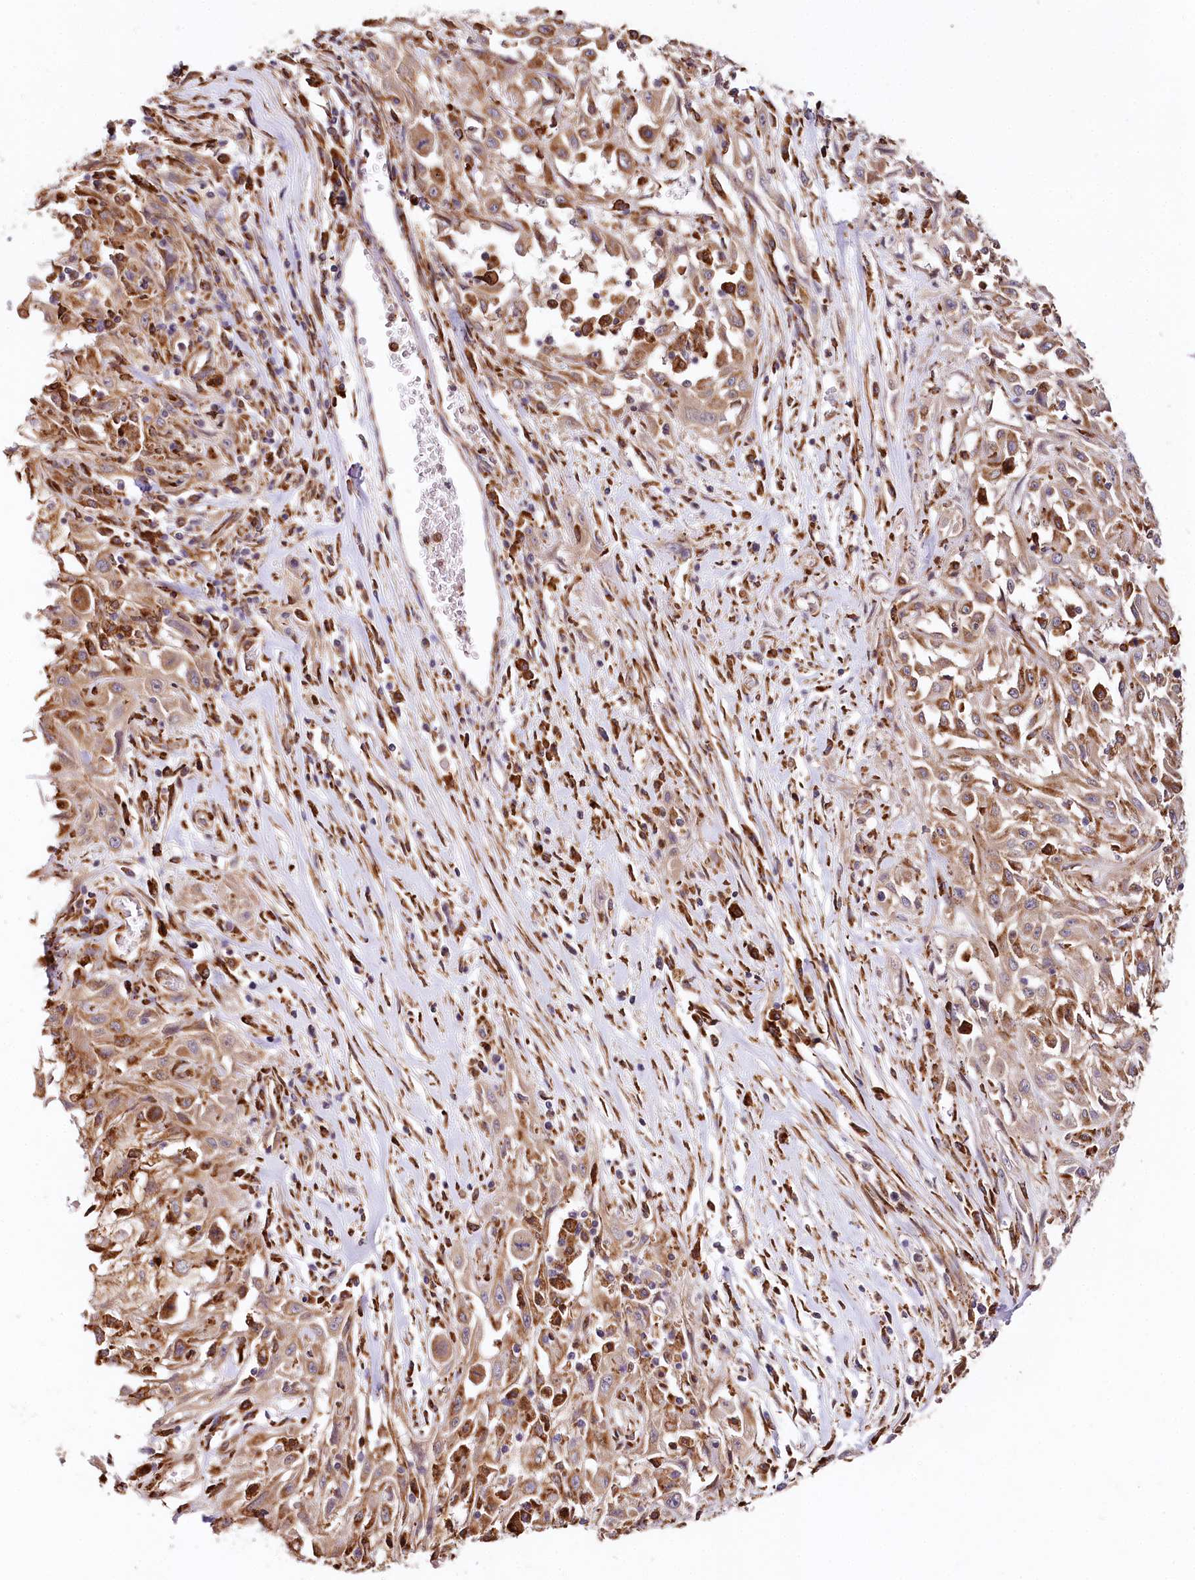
{"staining": {"intensity": "strong", "quantity": ">75%", "location": "cytoplasmic/membranous"}, "tissue": "skin cancer", "cell_type": "Tumor cells", "image_type": "cancer", "snomed": [{"axis": "morphology", "description": "Squamous cell carcinoma, NOS"}, {"axis": "morphology", "description": "Squamous cell carcinoma, metastatic, NOS"}, {"axis": "topography", "description": "Skin"}, {"axis": "topography", "description": "Lymph node"}], "caption": "An image of human skin cancer (metastatic squamous cell carcinoma) stained for a protein exhibits strong cytoplasmic/membranous brown staining in tumor cells. (IHC, brightfield microscopy, high magnification).", "gene": "VEGFA", "patient": {"sex": "male", "age": 75}}